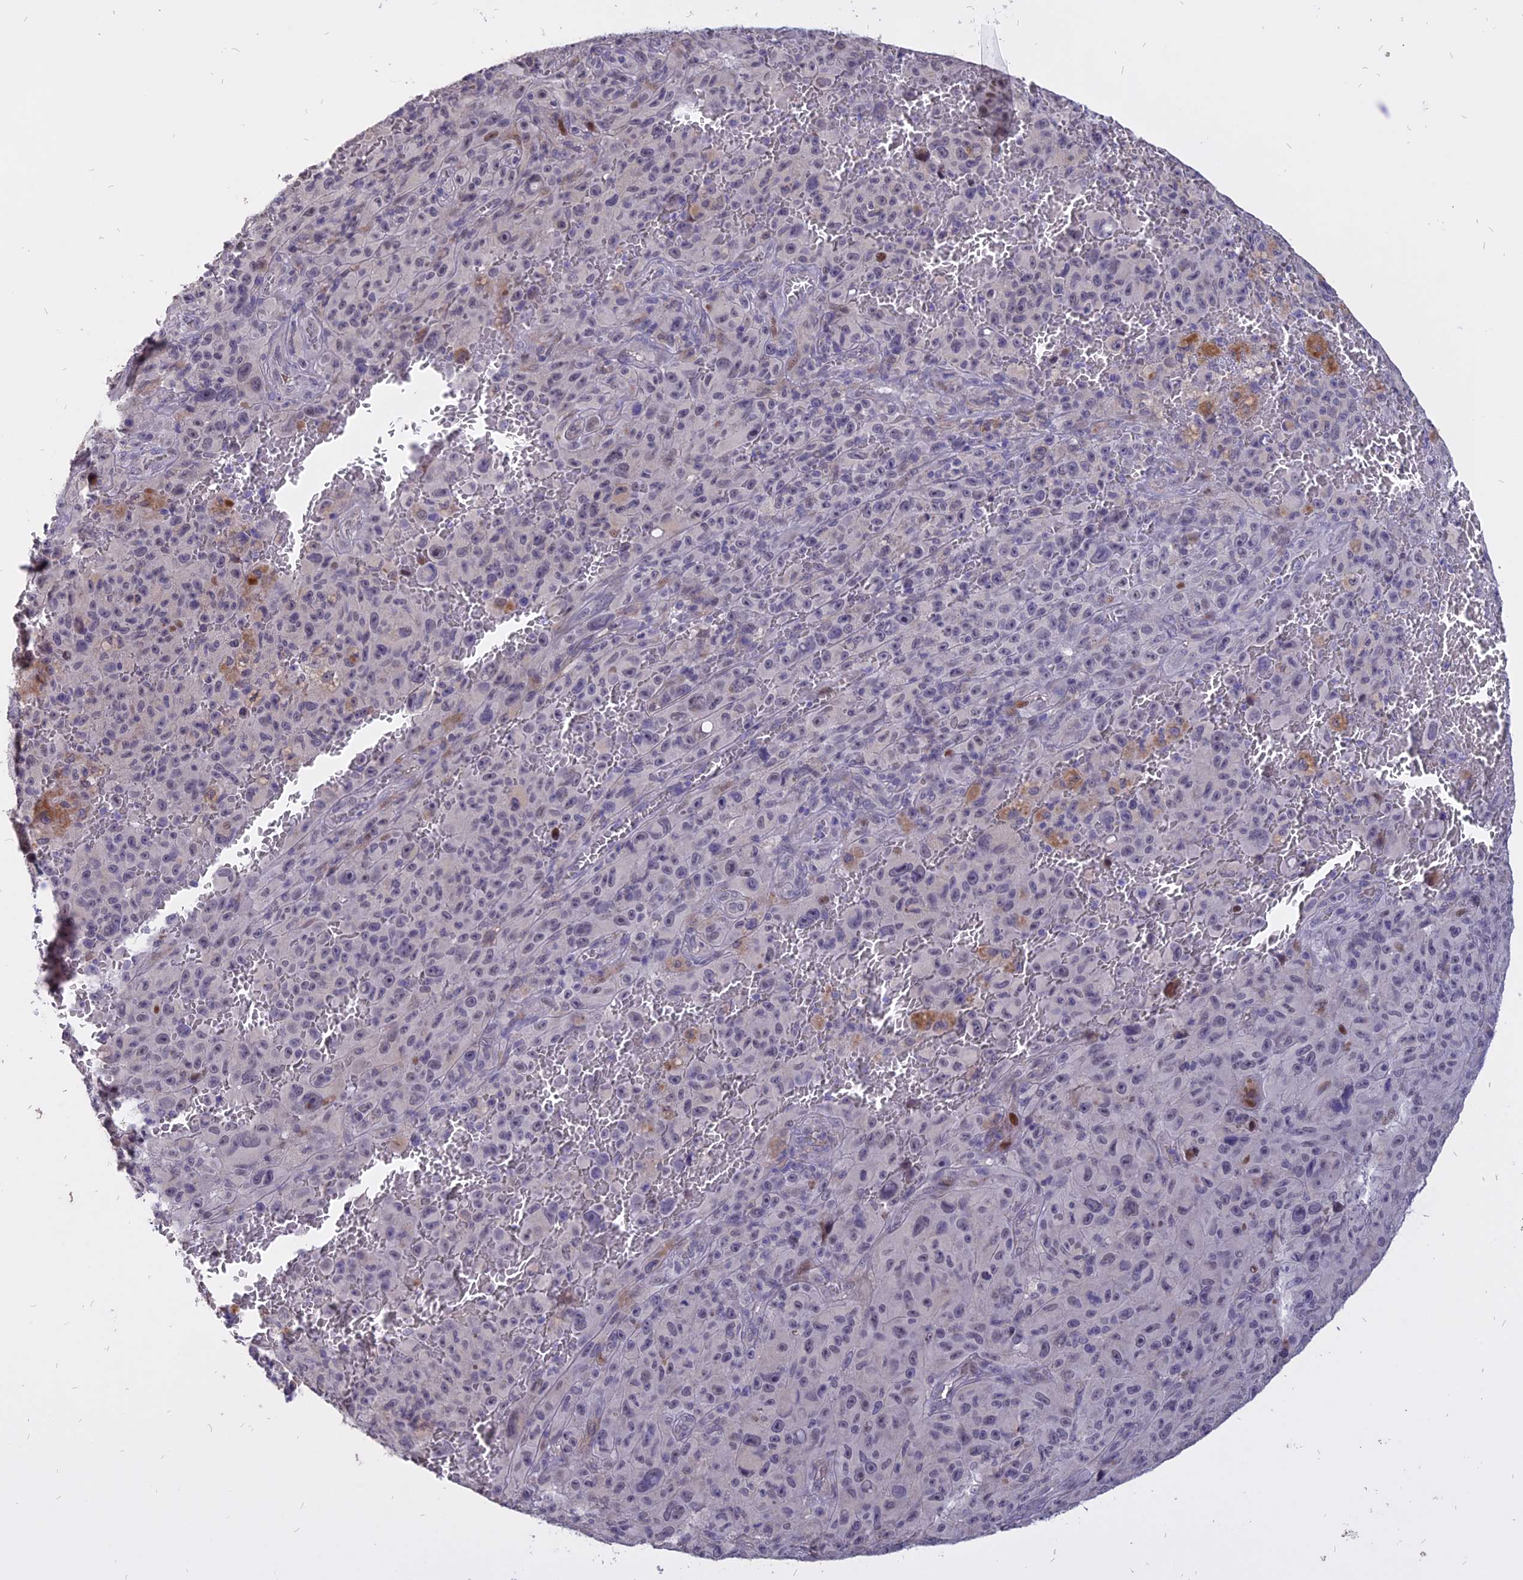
{"staining": {"intensity": "negative", "quantity": "none", "location": "none"}, "tissue": "melanoma", "cell_type": "Tumor cells", "image_type": "cancer", "snomed": [{"axis": "morphology", "description": "Malignant melanoma, NOS"}, {"axis": "topography", "description": "Skin"}], "caption": "Immunohistochemistry (IHC) histopathology image of human malignant melanoma stained for a protein (brown), which exhibits no staining in tumor cells. Brightfield microscopy of IHC stained with DAB (3,3'-diaminobenzidine) (brown) and hematoxylin (blue), captured at high magnification.", "gene": "TMEM263", "patient": {"sex": "female", "age": 82}}